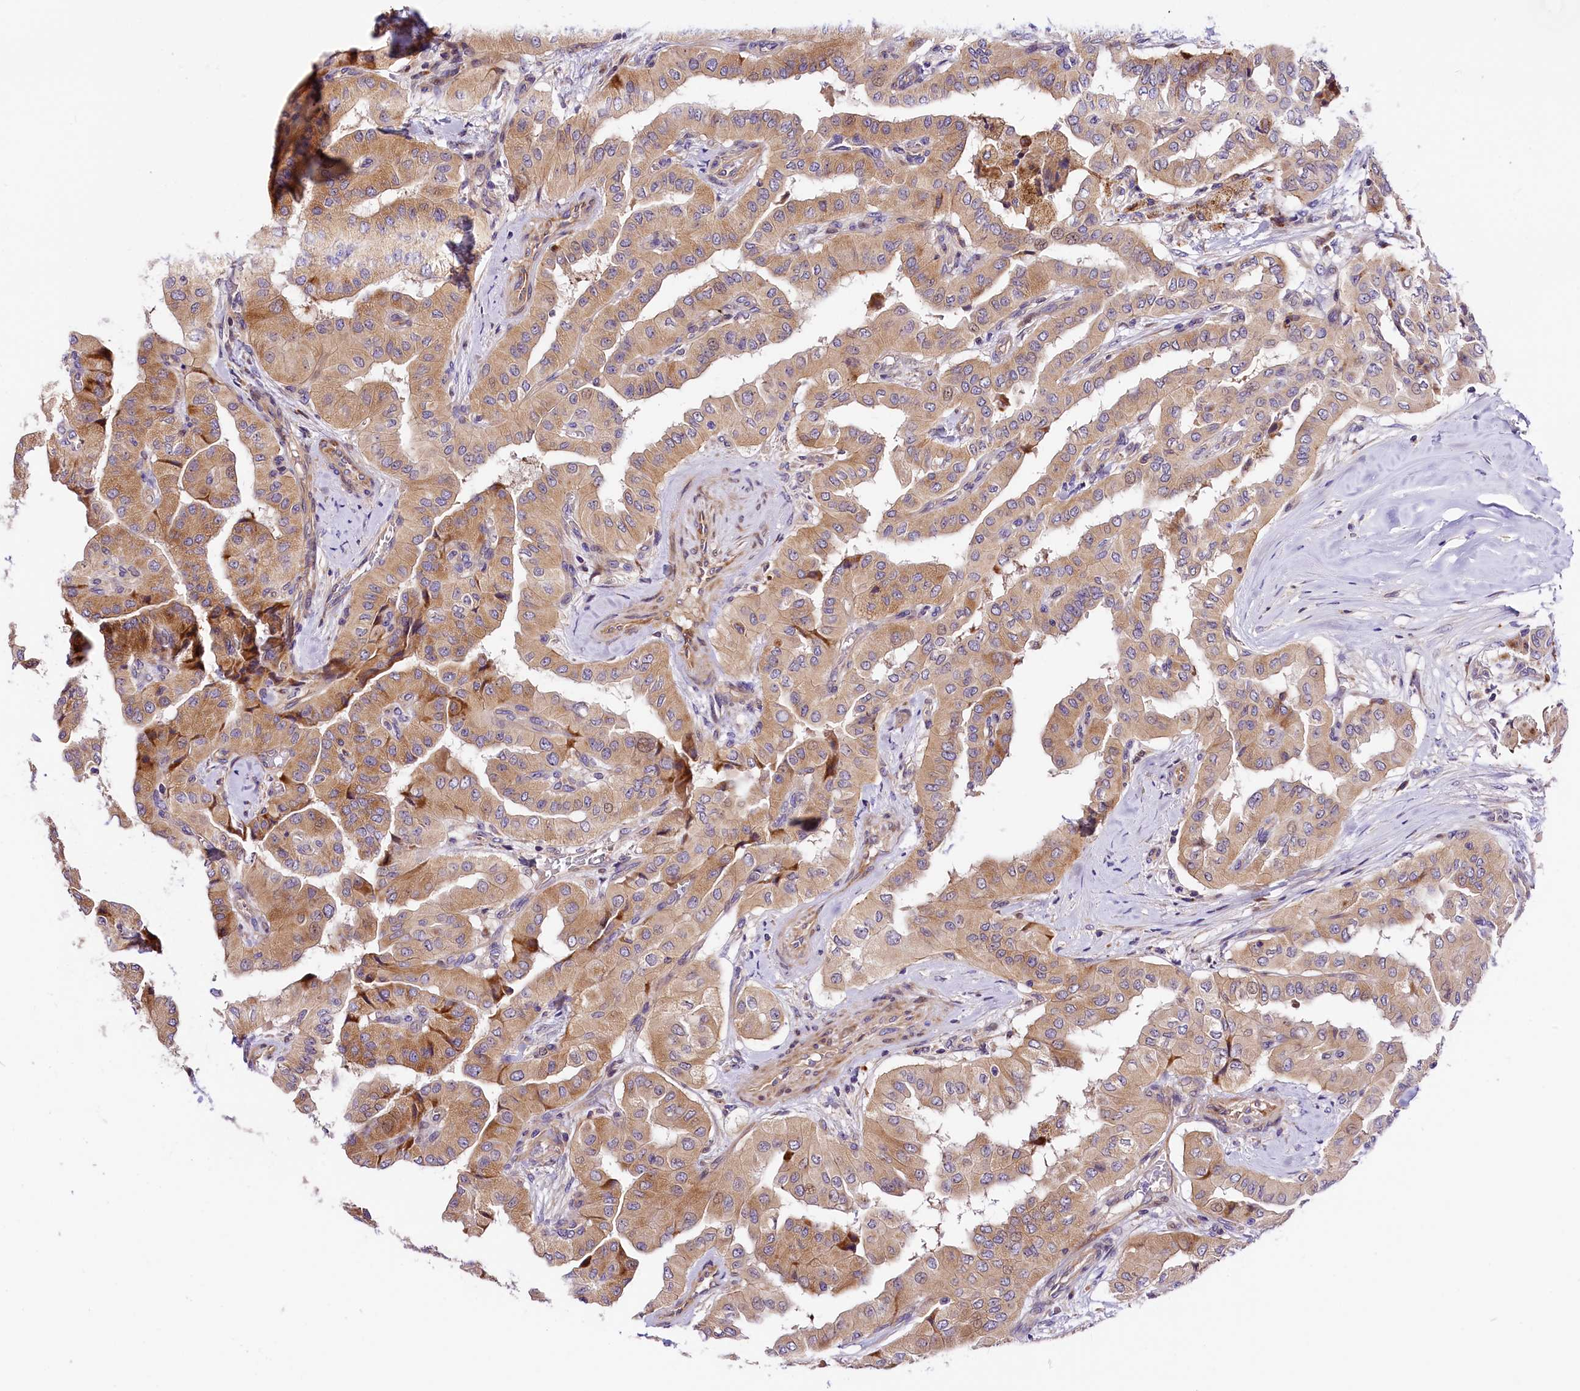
{"staining": {"intensity": "weak", "quantity": "25%-75%", "location": "cytoplasmic/membranous"}, "tissue": "thyroid cancer", "cell_type": "Tumor cells", "image_type": "cancer", "snomed": [{"axis": "morphology", "description": "Papillary adenocarcinoma, NOS"}, {"axis": "topography", "description": "Thyroid gland"}], "caption": "Protein analysis of papillary adenocarcinoma (thyroid) tissue reveals weak cytoplasmic/membranous expression in approximately 25%-75% of tumor cells. The protein is shown in brown color, while the nuclei are stained blue.", "gene": "ARMC6", "patient": {"sex": "female", "age": 59}}